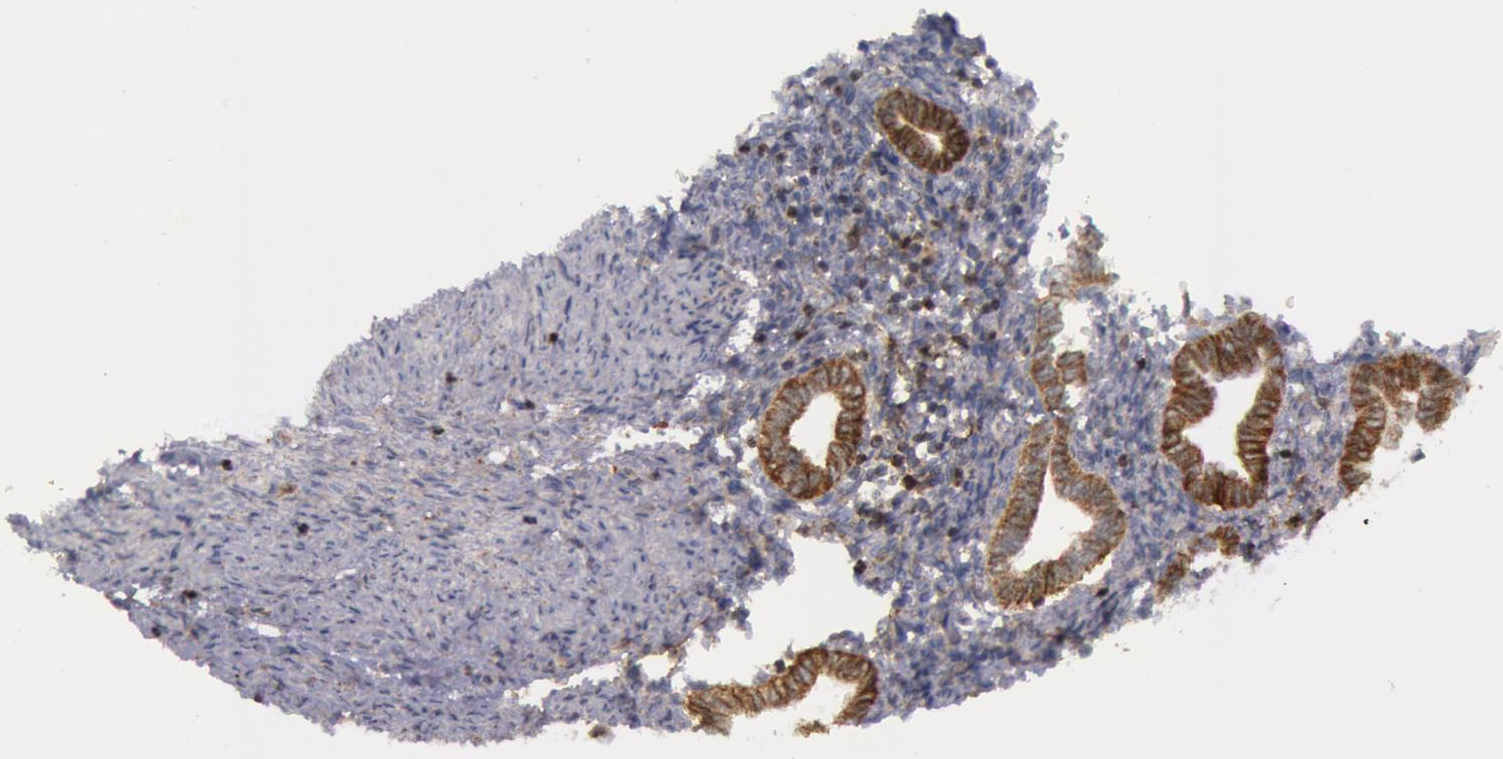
{"staining": {"intensity": "weak", "quantity": "<25%", "location": "nuclear"}, "tissue": "endometrium", "cell_type": "Cells in endometrial stroma", "image_type": "normal", "snomed": [{"axis": "morphology", "description": "Normal tissue, NOS"}, {"axis": "topography", "description": "Endometrium"}], "caption": "DAB immunohistochemical staining of benign human endometrium reveals no significant staining in cells in endometrial stroma. (DAB (3,3'-diaminobenzidine) IHC visualized using brightfield microscopy, high magnification).", "gene": "ERBB2", "patient": {"sex": "female", "age": 36}}